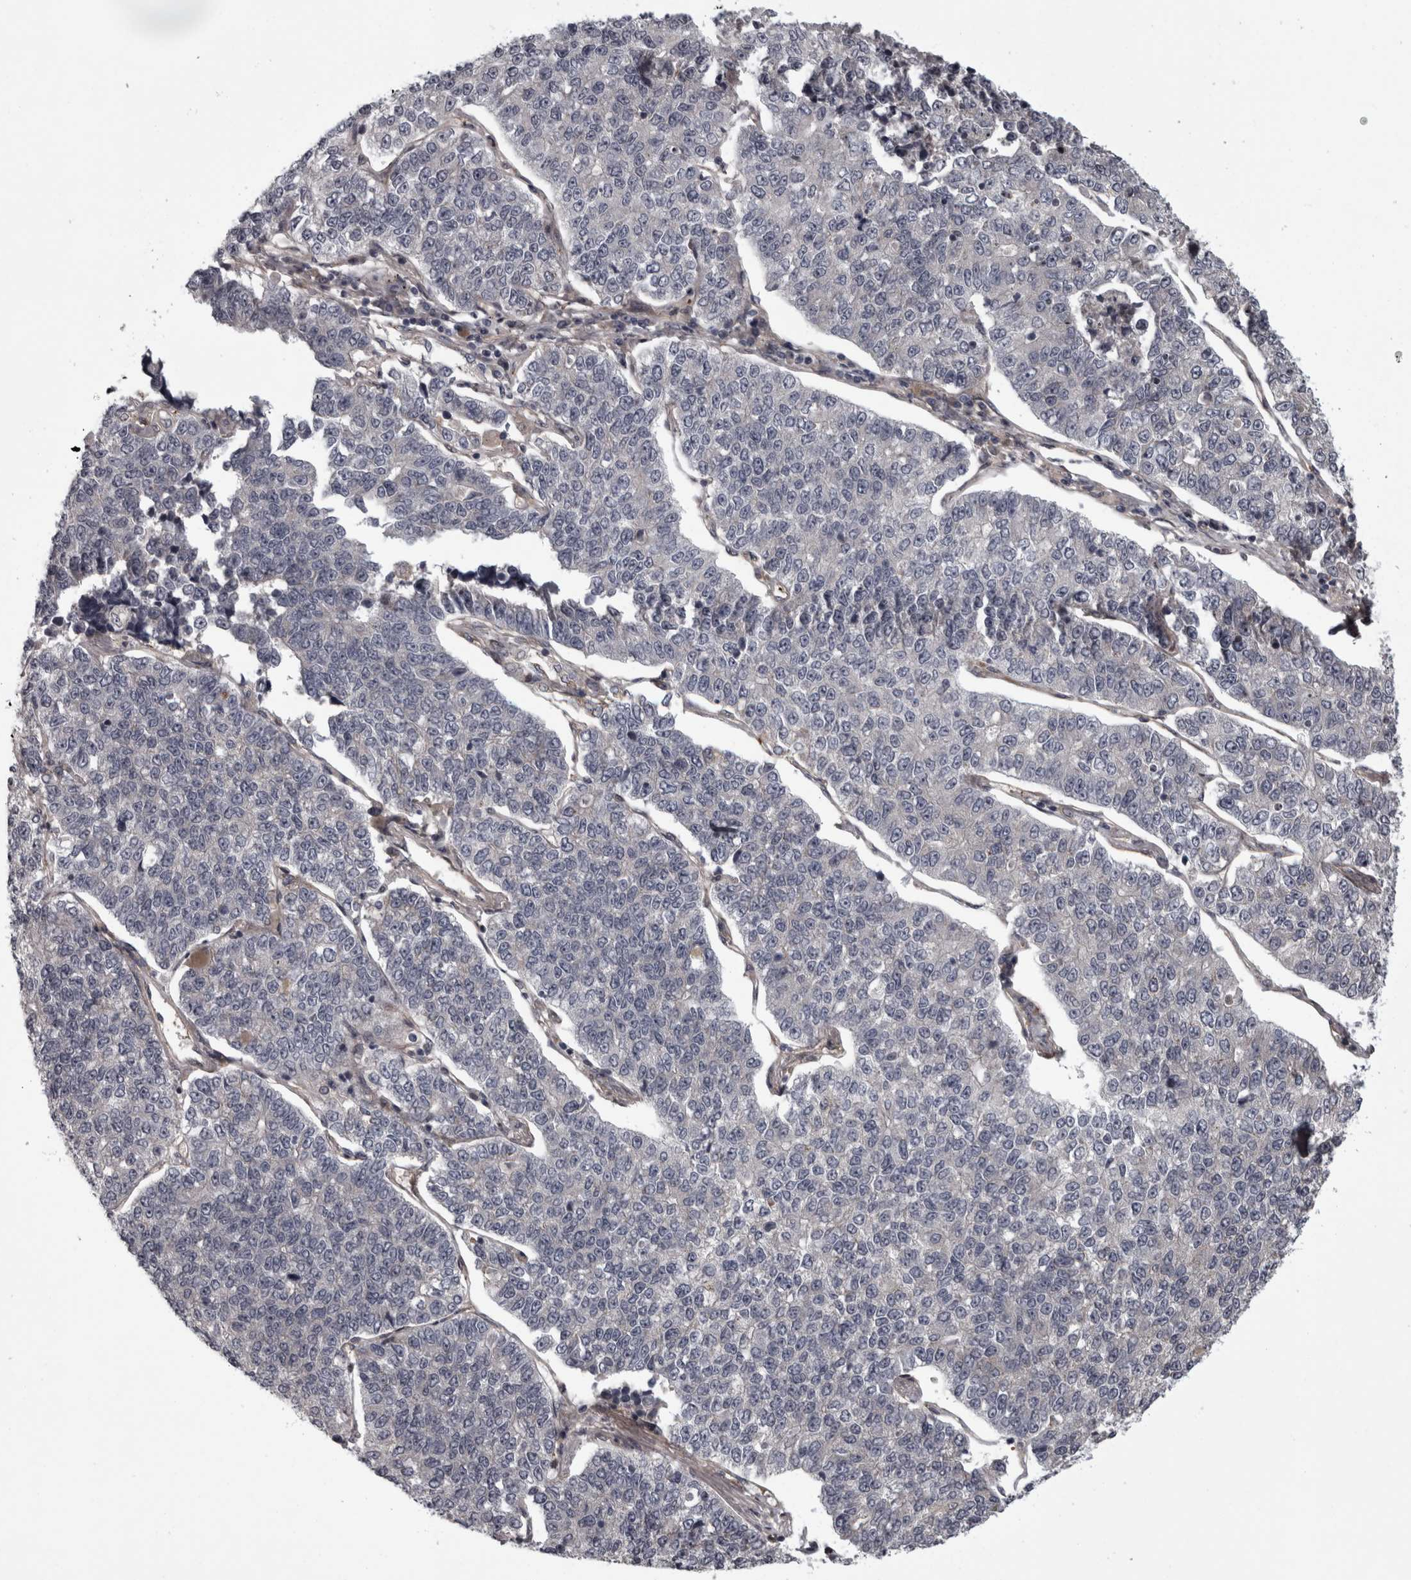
{"staining": {"intensity": "negative", "quantity": "none", "location": "none"}, "tissue": "lung cancer", "cell_type": "Tumor cells", "image_type": "cancer", "snomed": [{"axis": "morphology", "description": "Adenocarcinoma, NOS"}, {"axis": "topography", "description": "Lung"}], "caption": "High magnification brightfield microscopy of lung cancer stained with DAB (3,3'-diaminobenzidine) (brown) and counterstained with hematoxylin (blue): tumor cells show no significant staining.", "gene": "RSU1", "patient": {"sex": "male", "age": 49}}